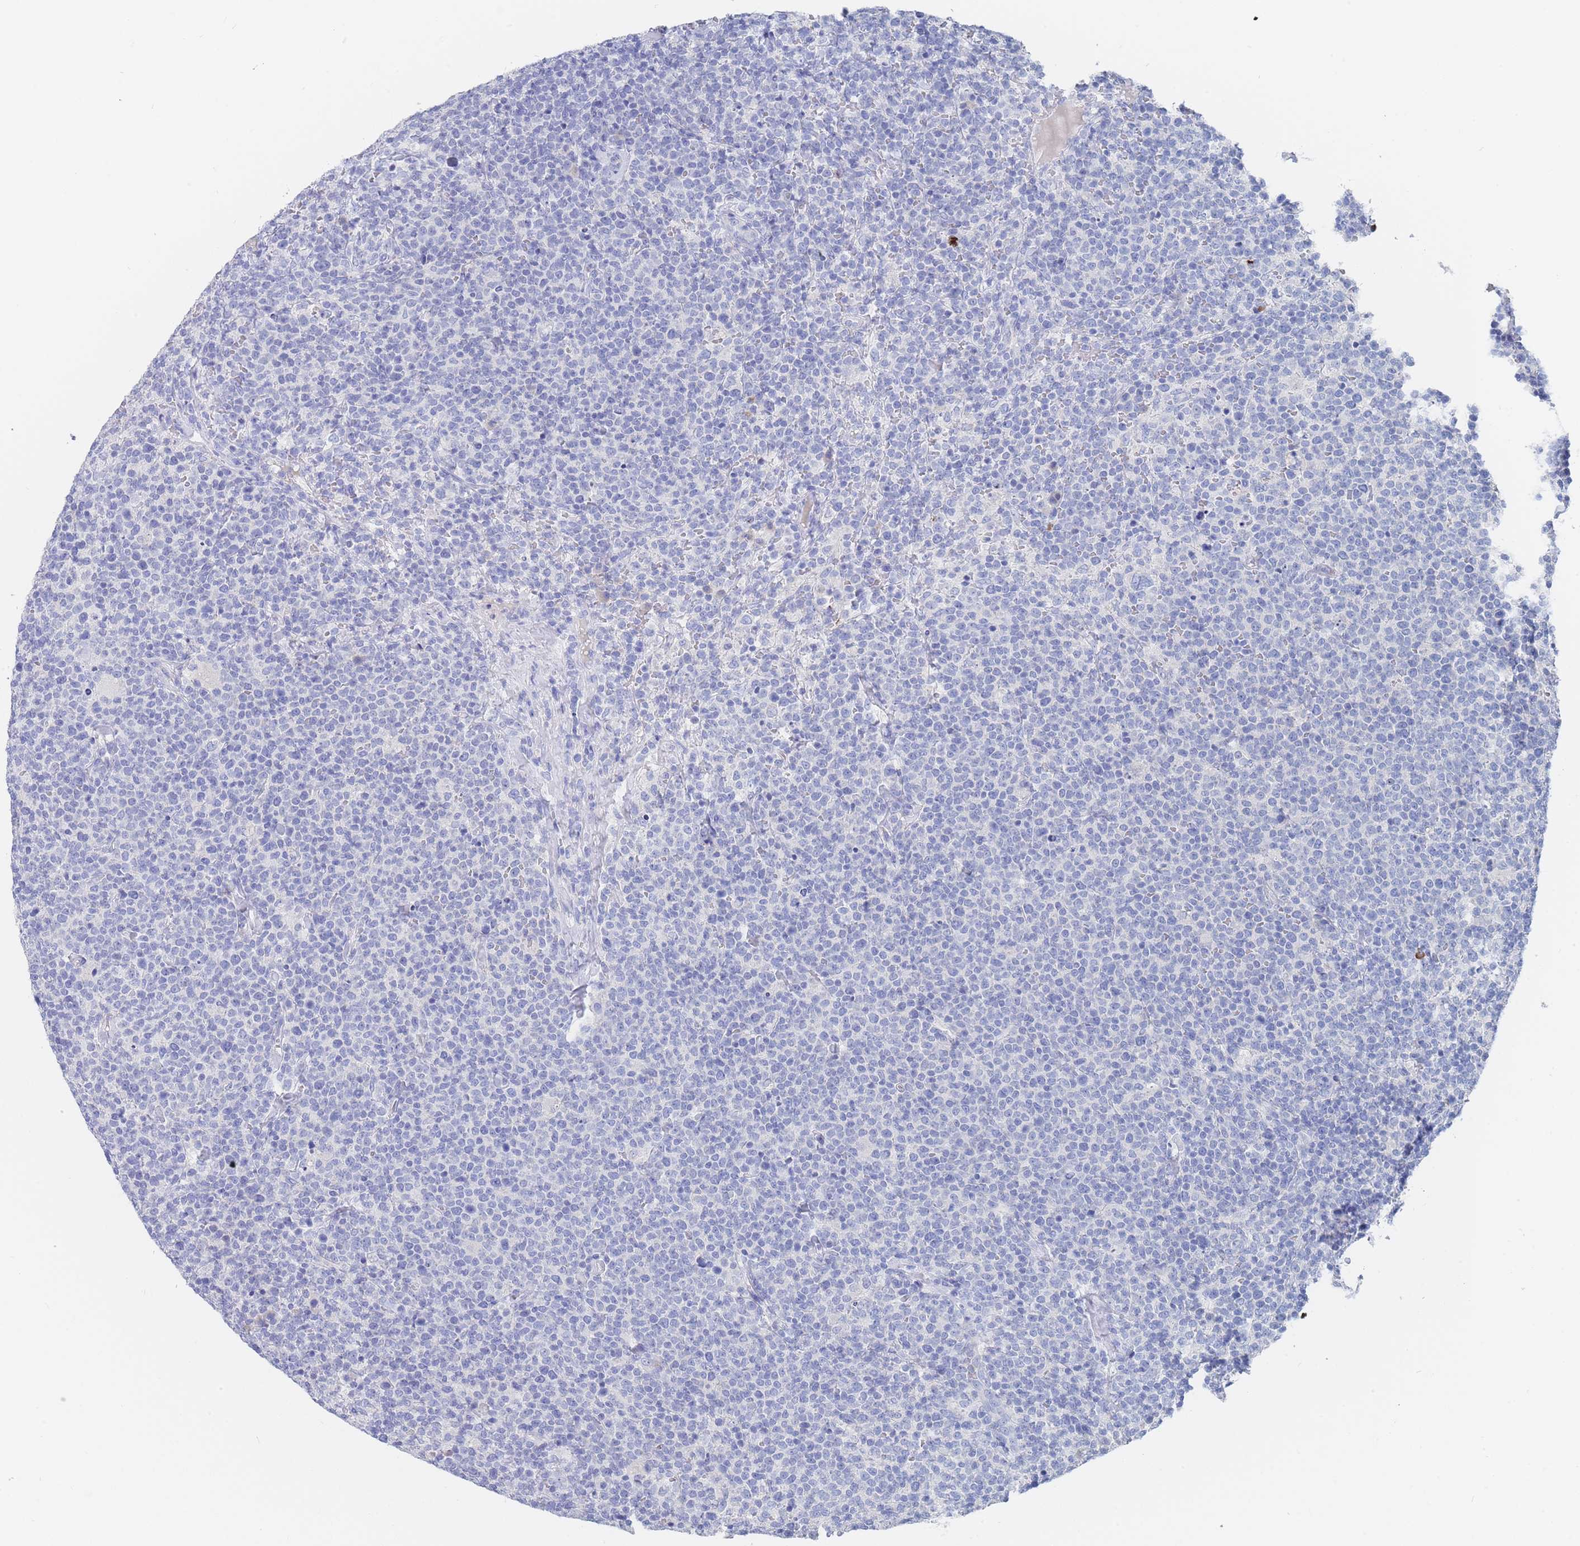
{"staining": {"intensity": "negative", "quantity": "none", "location": "none"}, "tissue": "lymphoma", "cell_type": "Tumor cells", "image_type": "cancer", "snomed": [{"axis": "morphology", "description": "Malignant lymphoma, non-Hodgkin's type, High grade"}, {"axis": "topography", "description": "Lymph node"}], "caption": "Malignant lymphoma, non-Hodgkin's type (high-grade) was stained to show a protein in brown. There is no significant positivity in tumor cells. (Stains: DAB (3,3'-diaminobenzidine) immunohistochemistry (IHC) with hematoxylin counter stain, Microscopy: brightfield microscopy at high magnification).", "gene": "SLC25A35", "patient": {"sex": "male", "age": 61}}